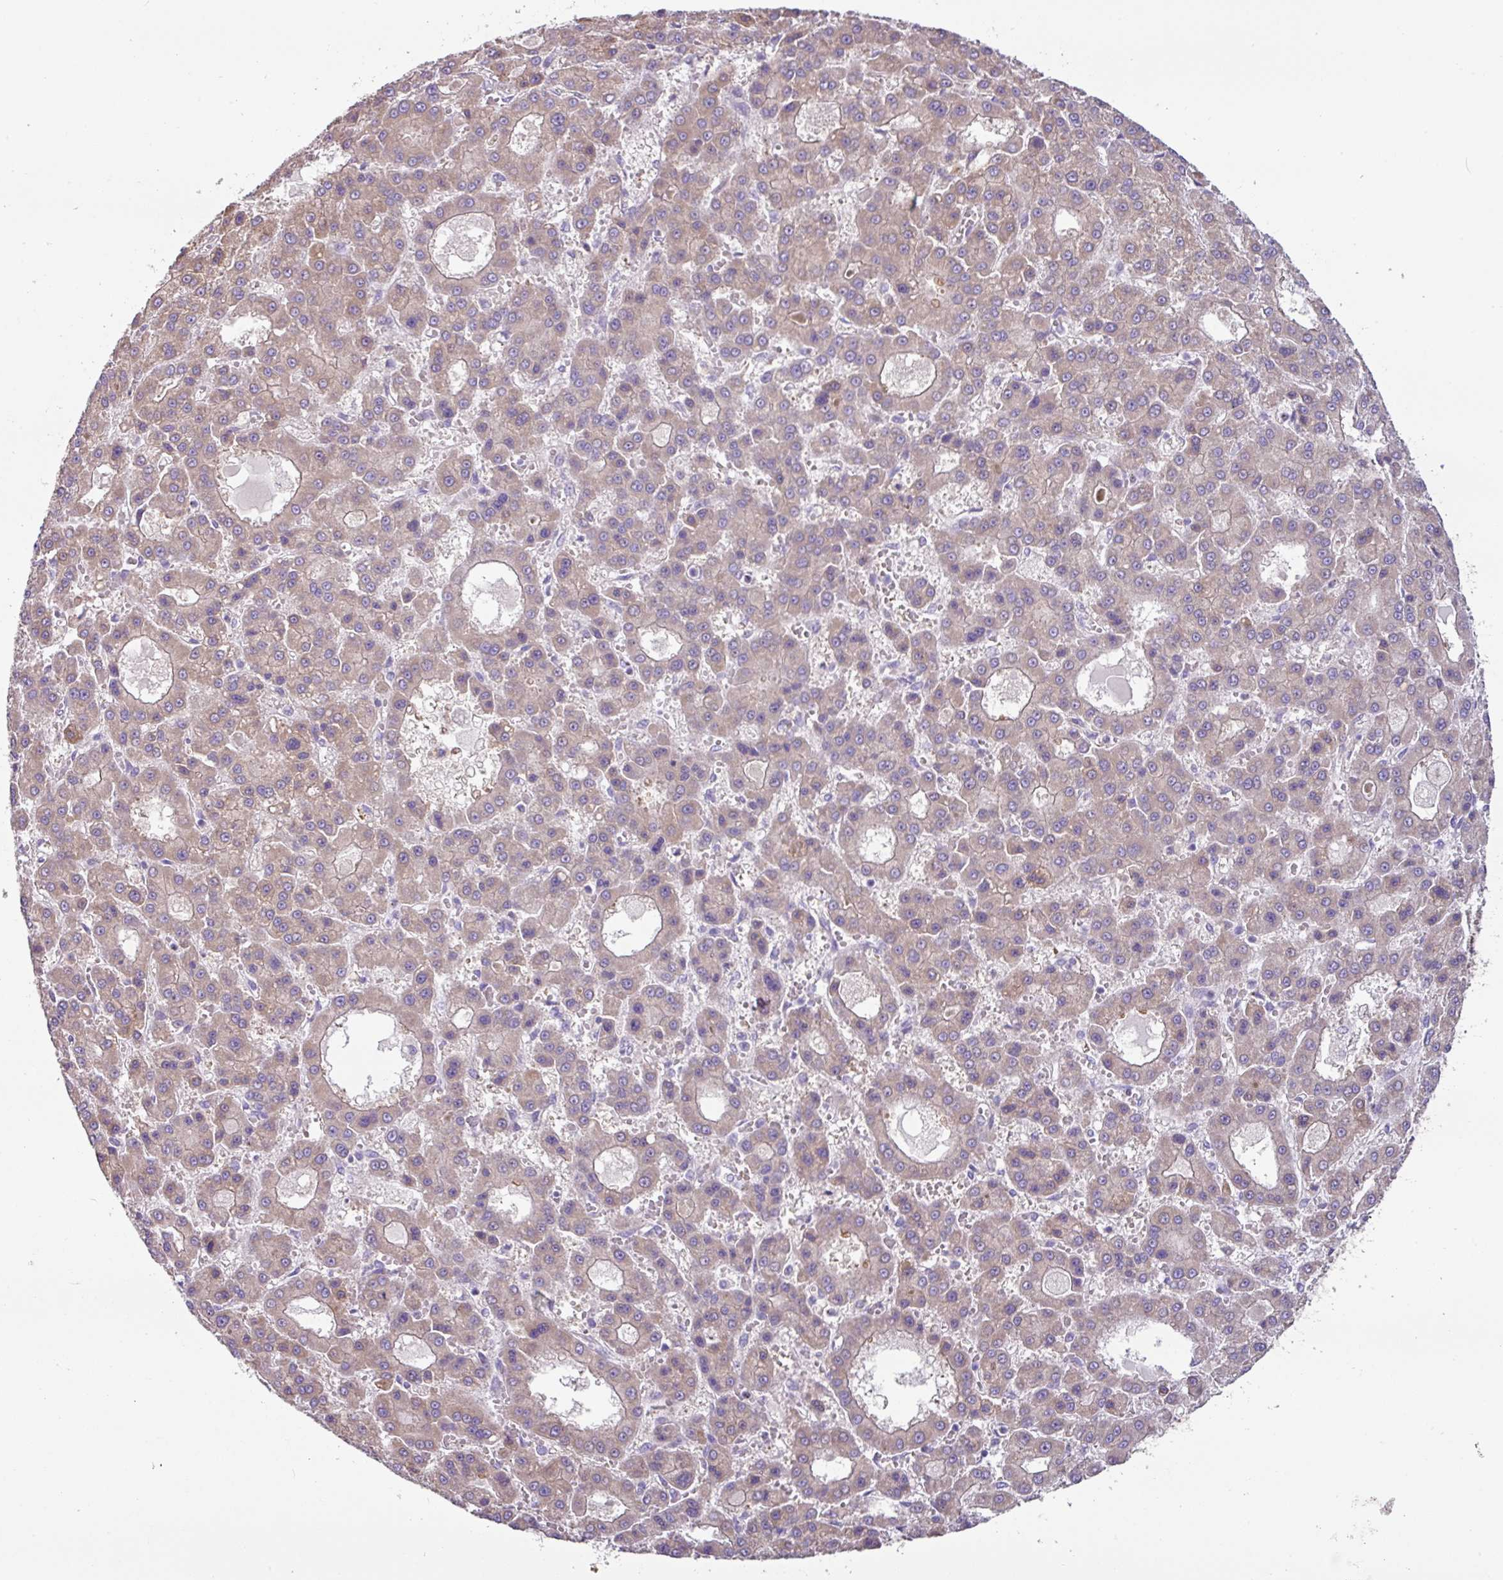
{"staining": {"intensity": "weak", "quantity": ">75%", "location": "cytoplasmic/membranous"}, "tissue": "liver cancer", "cell_type": "Tumor cells", "image_type": "cancer", "snomed": [{"axis": "morphology", "description": "Carcinoma, Hepatocellular, NOS"}, {"axis": "topography", "description": "Liver"}], "caption": "Liver cancer stained for a protein (brown) demonstrates weak cytoplasmic/membranous positive expression in approximately >75% of tumor cells.", "gene": "MRRF", "patient": {"sex": "male", "age": 70}}